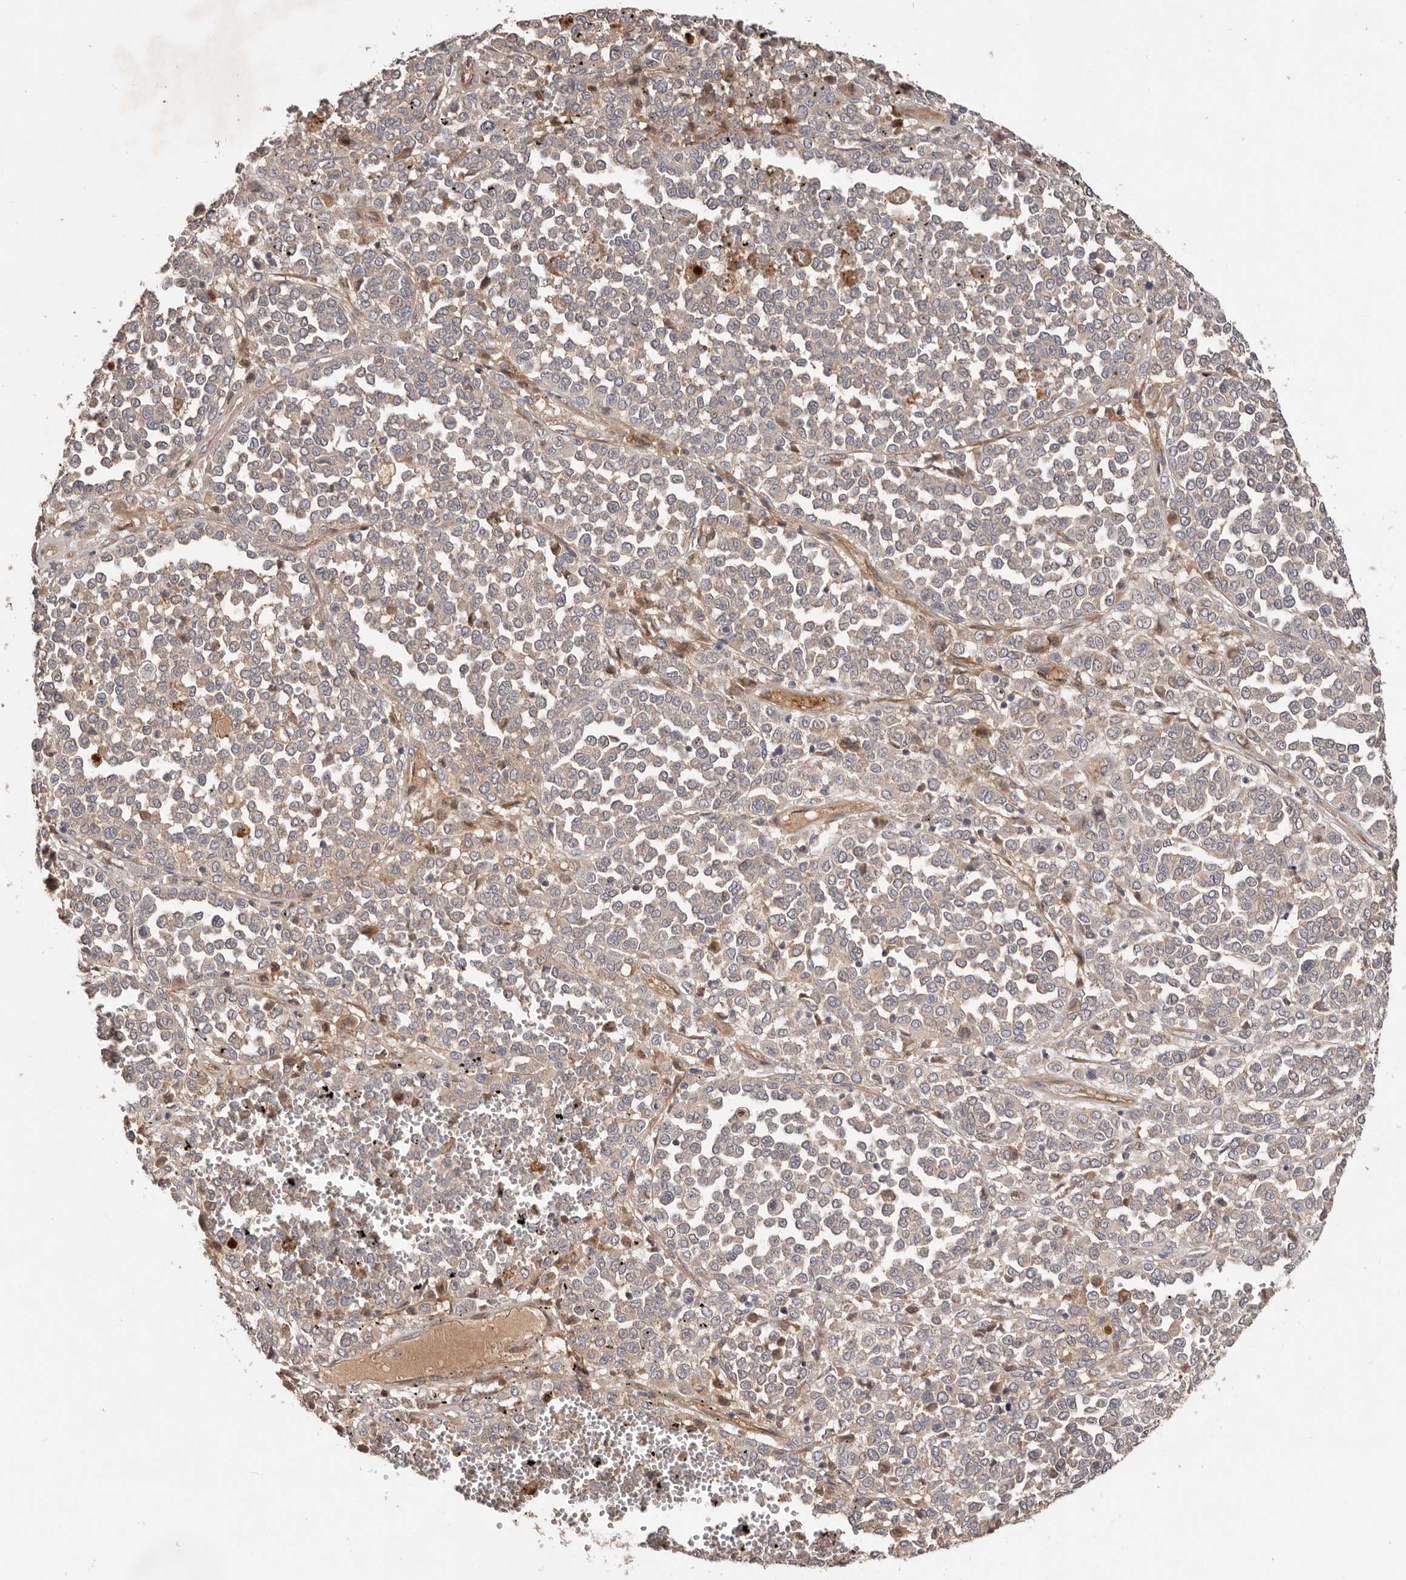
{"staining": {"intensity": "weak", "quantity": "25%-75%", "location": "cytoplasmic/membranous"}, "tissue": "melanoma", "cell_type": "Tumor cells", "image_type": "cancer", "snomed": [{"axis": "morphology", "description": "Malignant melanoma, Metastatic site"}, {"axis": "topography", "description": "Pancreas"}], "caption": "Immunohistochemical staining of melanoma exhibits weak cytoplasmic/membranous protein positivity in about 25%-75% of tumor cells. (brown staining indicates protein expression, while blue staining denotes nuclei).", "gene": "DOP1A", "patient": {"sex": "female", "age": 30}}